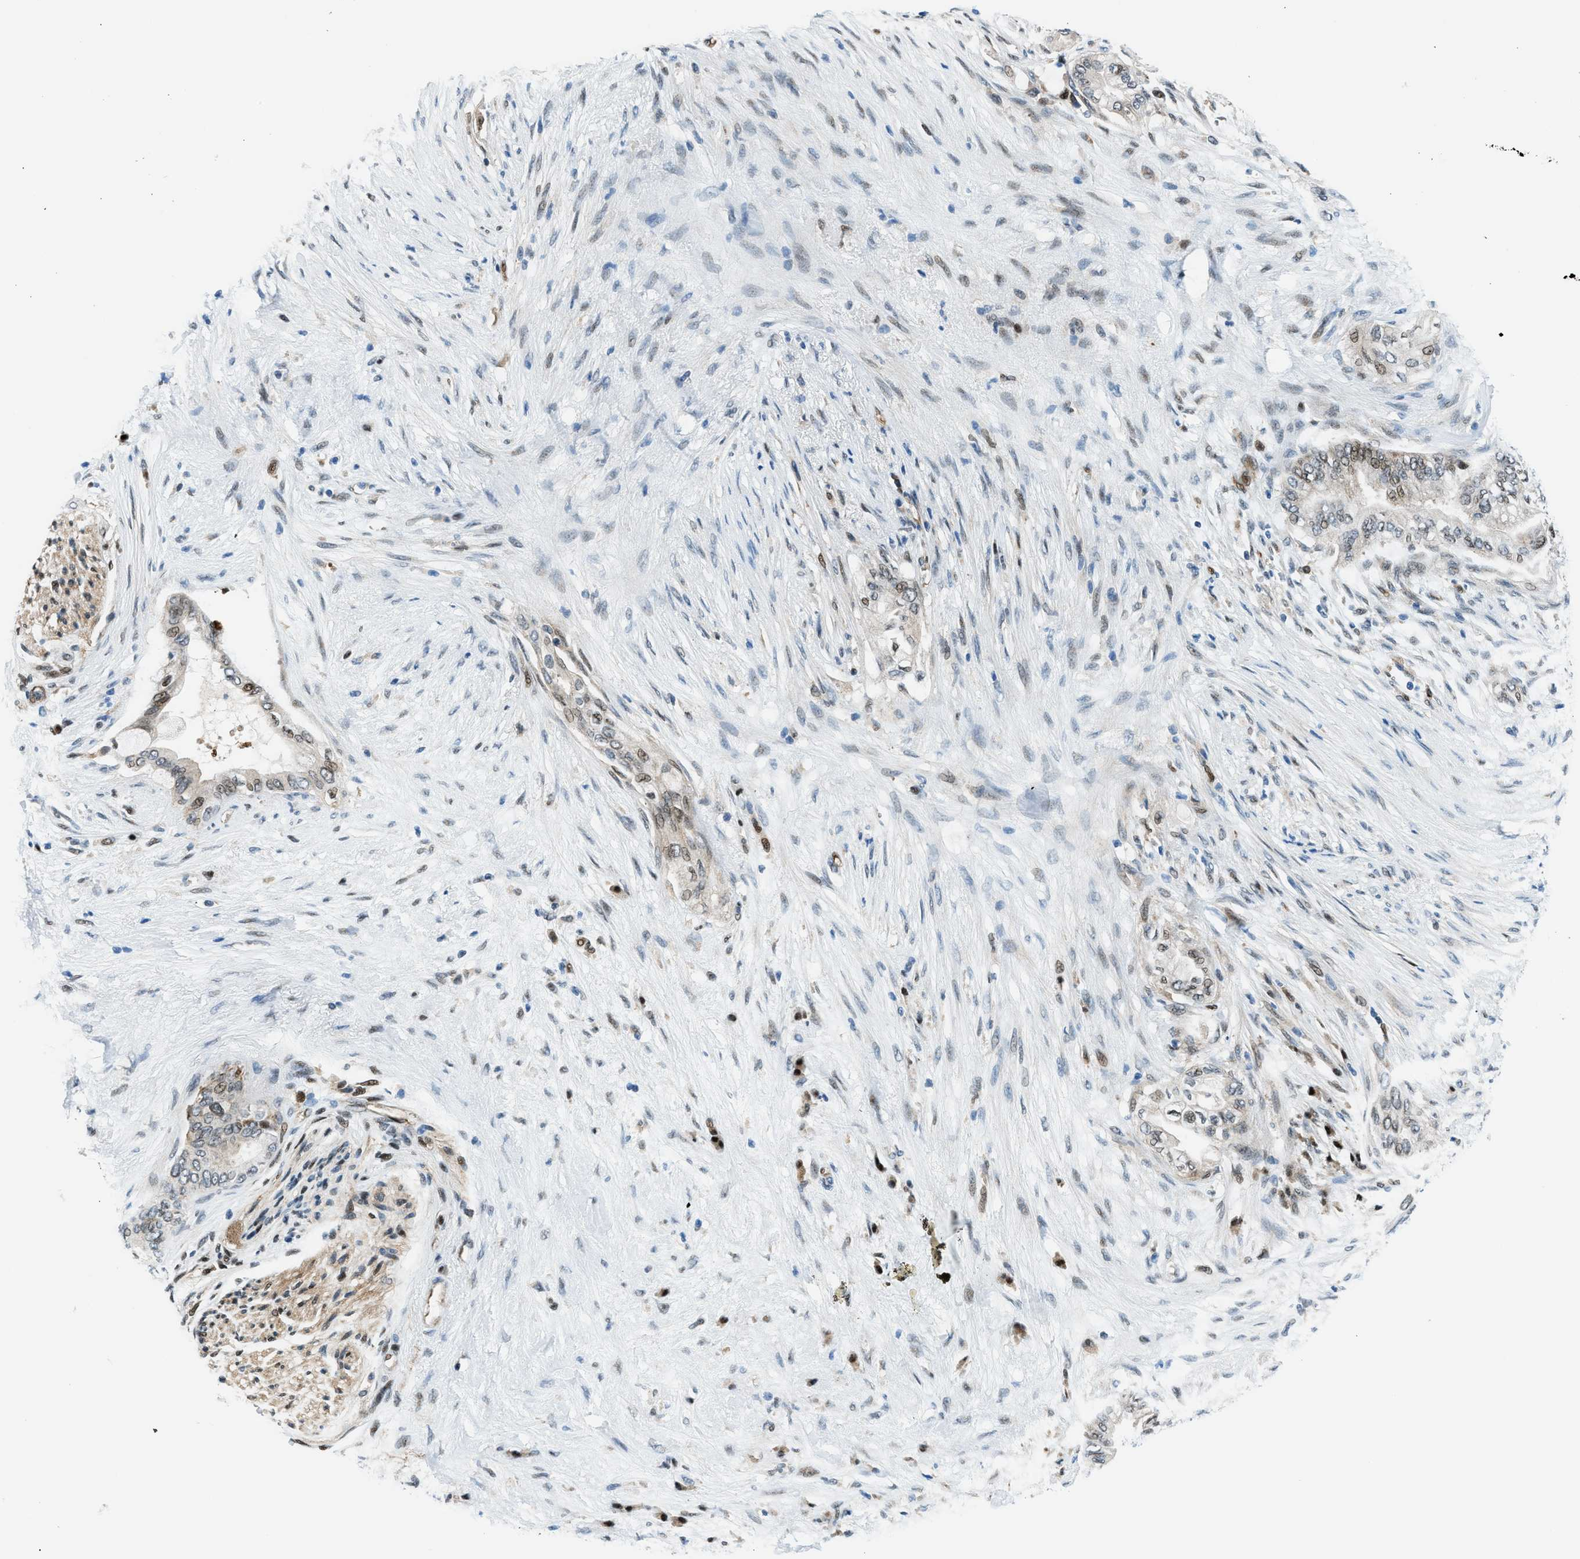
{"staining": {"intensity": "strong", "quantity": "<25%", "location": "cytoplasmic/membranous,nuclear"}, "tissue": "pancreatic cancer", "cell_type": "Tumor cells", "image_type": "cancer", "snomed": [{"axis": "morphology", "description": "Normal tissue, NOS"}, {"axis": "morphology", "description": "Adenocarcinoma, NOS"}, {"axis": "topography", "description": "Pancreas"}, {"axis": "topography", "description": "Duodenum"}], "caption": "Protein staining of pancreatic cancer (adenocarcinoma) tissue demonstrates strong cytoplasmic/membranous and nuclear expression in approximately <25% of tumor cells. The protein is shown in brown color, while the nuclei are stained blue.", "gene": "YWHAE", "patient": {"sex": "female", "age": 60}}